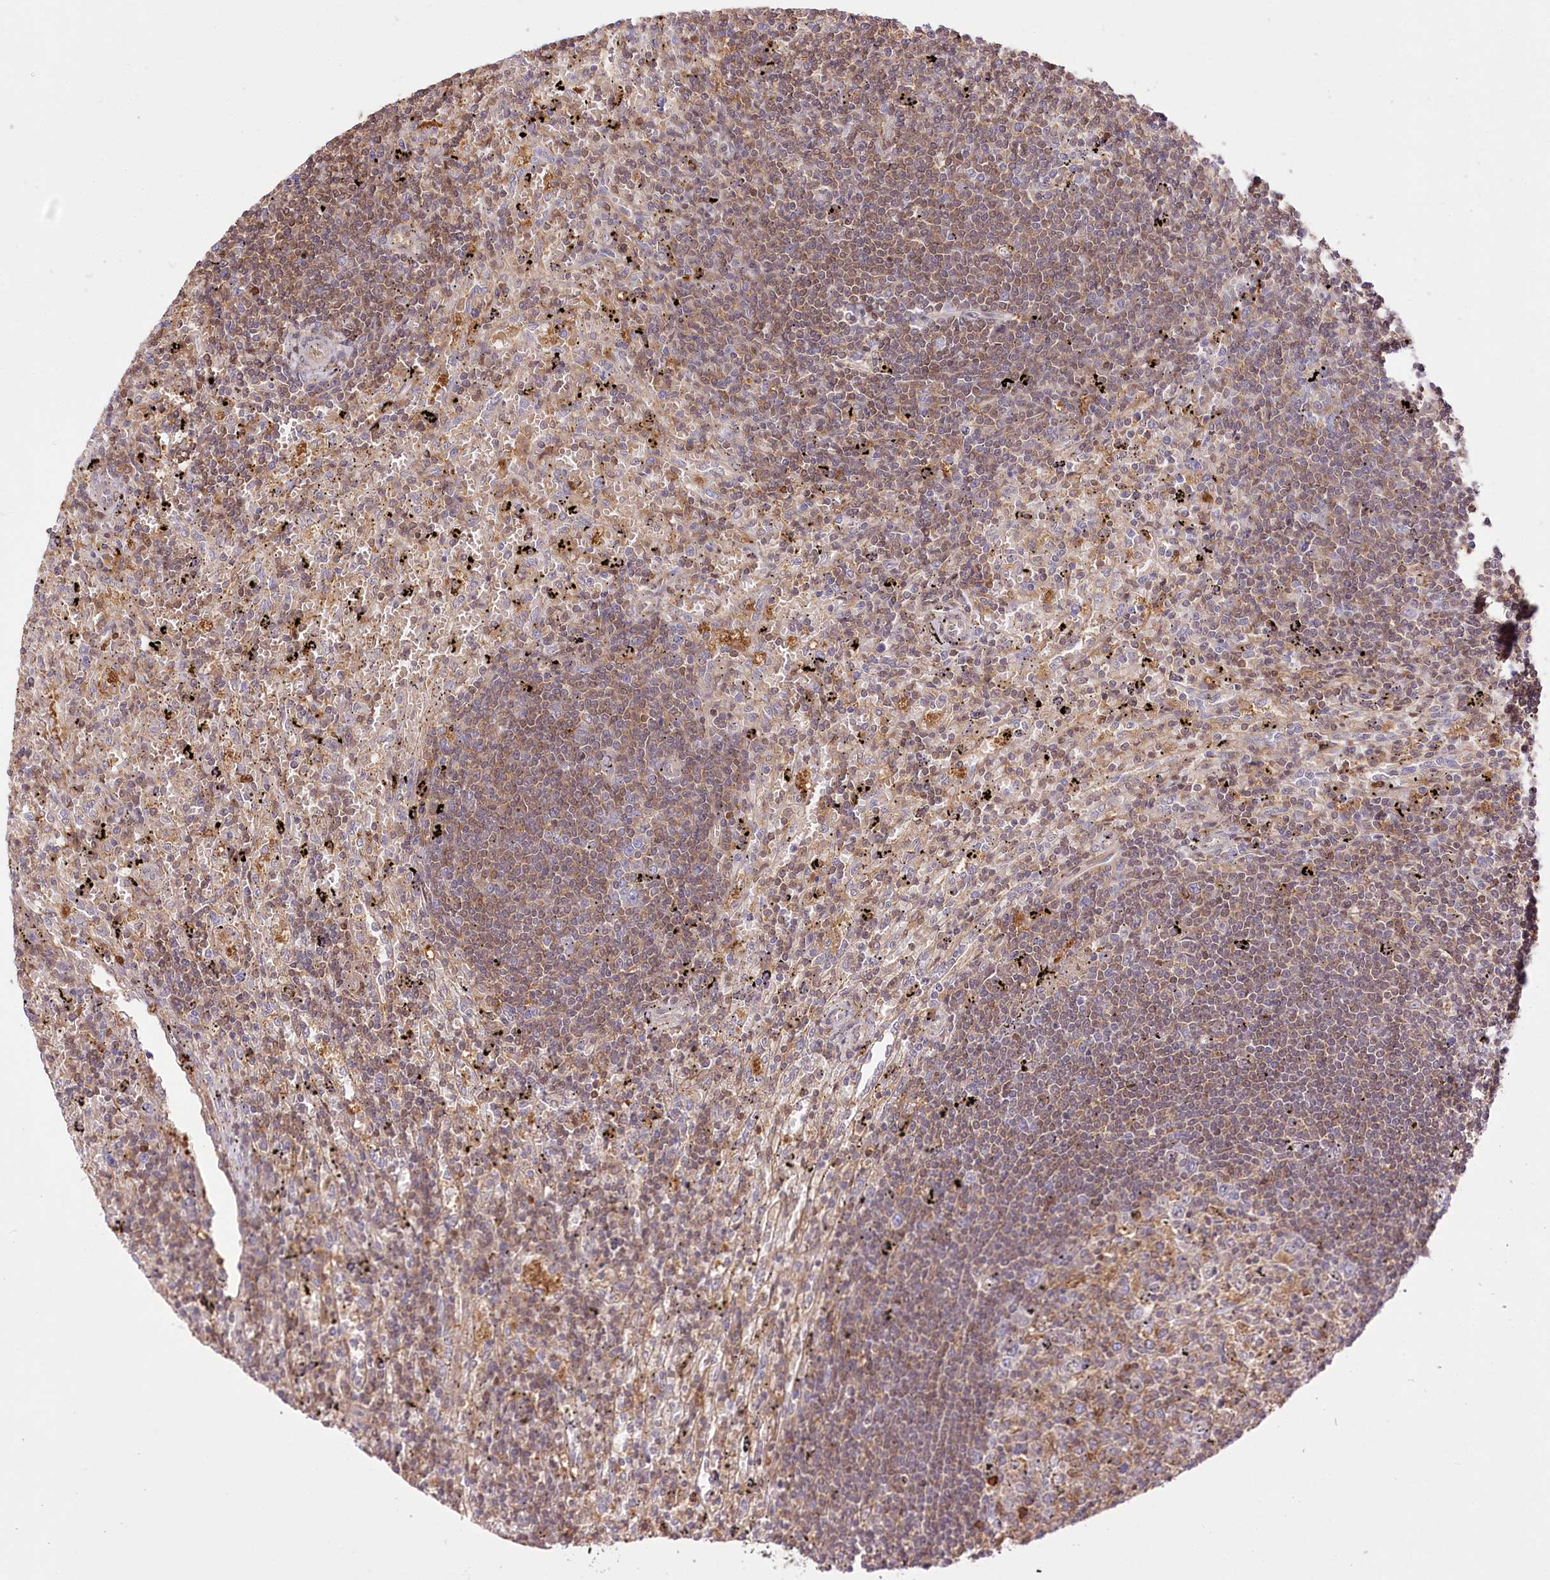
{"staining": {"intensity": "moderate", "quantity": ">75%", "location": "cytoplasmic/membranous"}, "tissue": "lymphoma", "cell_type": "Tumor cells", "image_type": "cancer", "snomed": [{"axis": "morphology", "description": "Malignant lymphoma, non-Hodgkin's type, Low grade"}, {"axis": "topography", "description": "Spleen"}], "caption": "IHC (DAB (3,3'-diaminobenzidine)) staining of human malignant lymphoma, non-Hodgkin's type (low-grade) demonstrates moderate cytoplasmic/membranous protein positivity in approximately >75% of tumor cells.", "gene": "UGP2", "patient": {"sex": "male", "age": 76}}